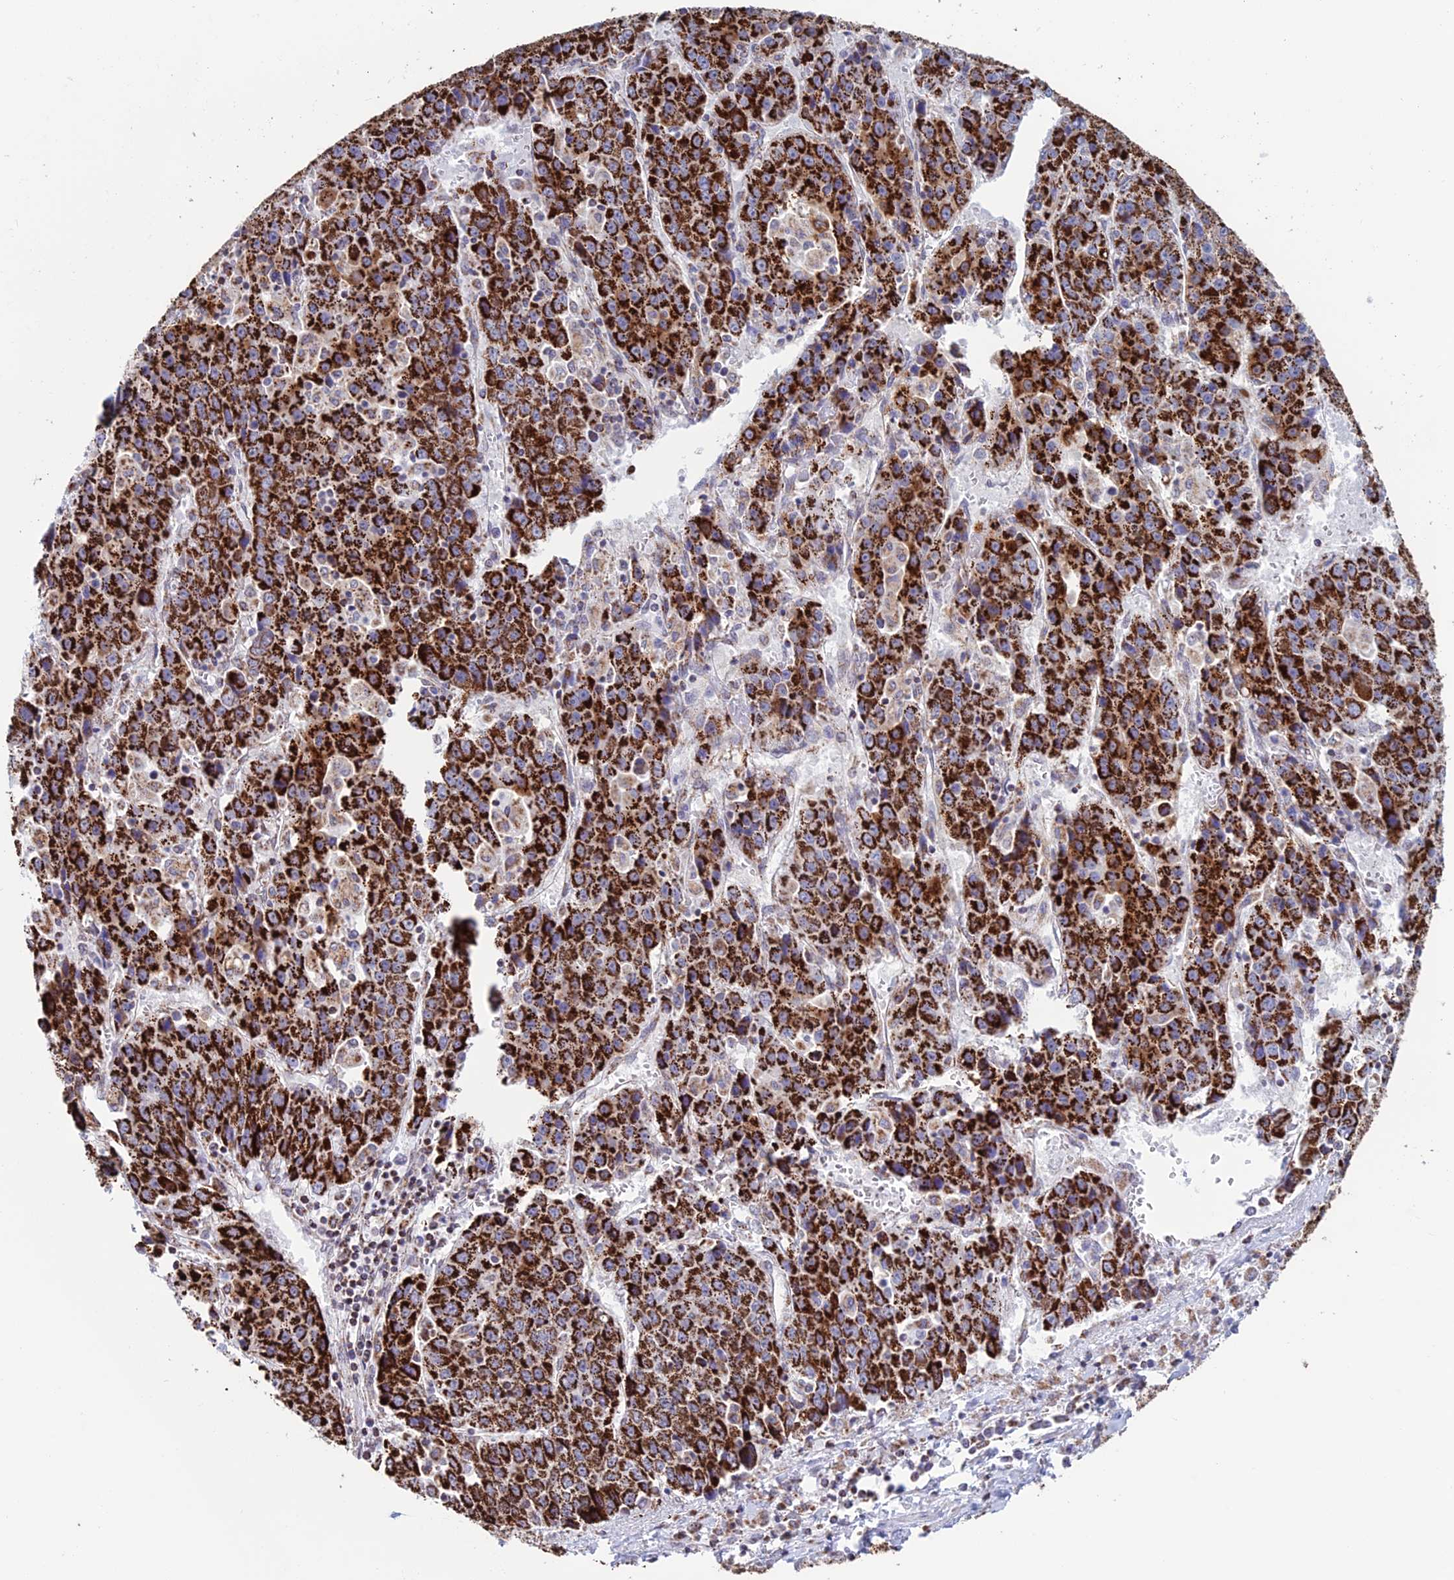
{"staining": {"intensity": "strong", "quantity": ">75%", "location": "cytoplasmic/membranous"}, "tissue": "liver cancer", "cell_type": "Tumor cells", "image_type": "cancer", "snomed": [{"axis": "morphology", "description": "Carcinoma, Hepatocellular, NOS"}, {"axis": "topography", "description": "Liver"}], "caption": "Human liver cancer (hepatocellular carcinoma) stained for a protein (brown) demonstrates strong cytoplasmic/membranous positive positivity in approximately >75% of tumor cells.", "gene": "ZNG1B", "patient": {"sex": "female", "age": 53}}